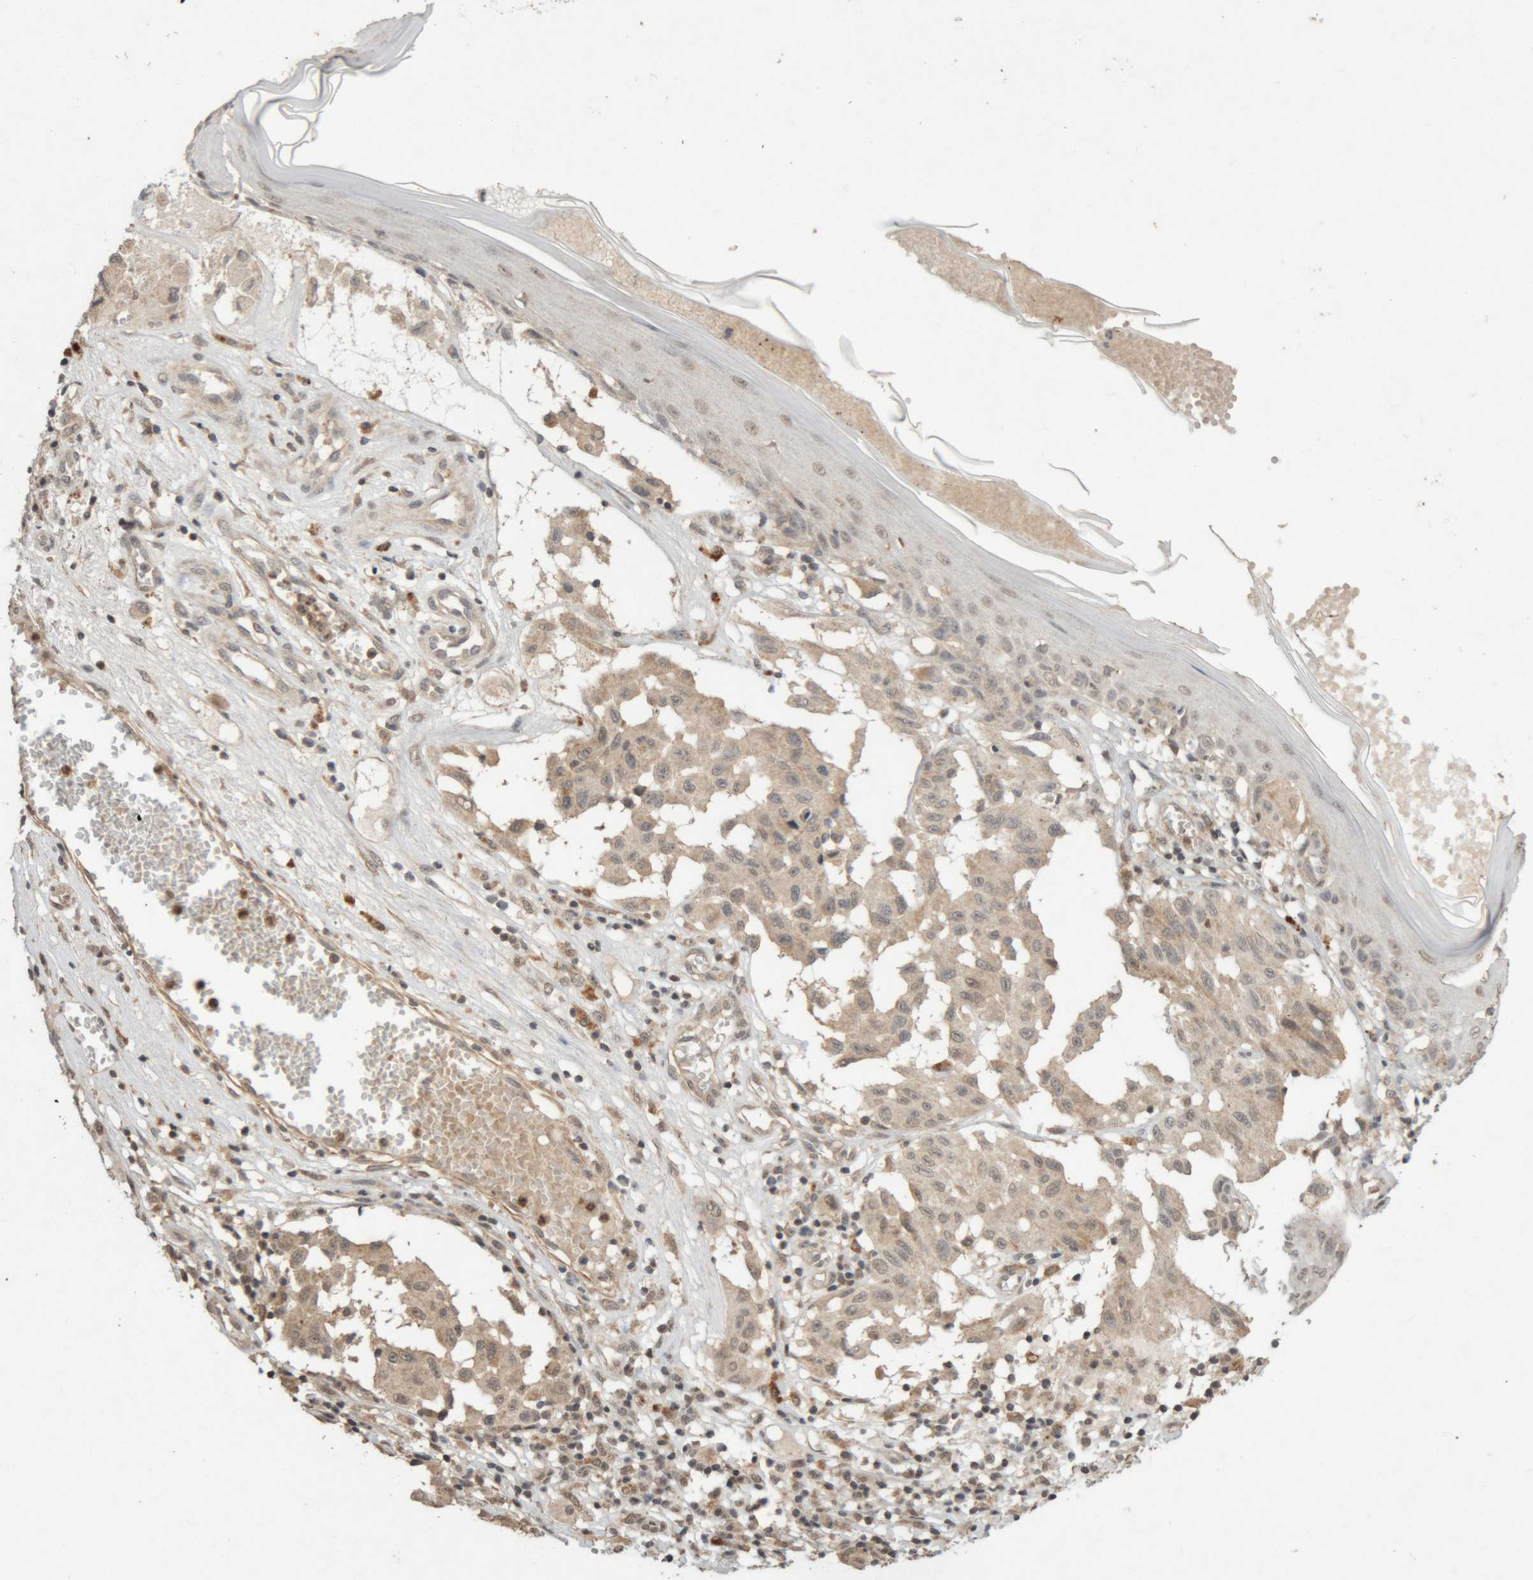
{"staining": {"intensity": "weak", "quantity": ">75%", "location": "cytoplasmic/membranous"}, "tissue": "melanoma", "cell_type": "Tumor cells", "image_type": "cancer", "snomed": [{"axis": "morphology", "description": "Malignant melanoma, NOS"}, {"axis": "topography", "description": "Skin"}], "caption": "IHC of malignant melanoma shows low levels of weak cytoplasmic/membranous expression in approximately >75% of tumor cells.", "gene": "KEAP1", "patient": {"sex": "male", "age": 30}}